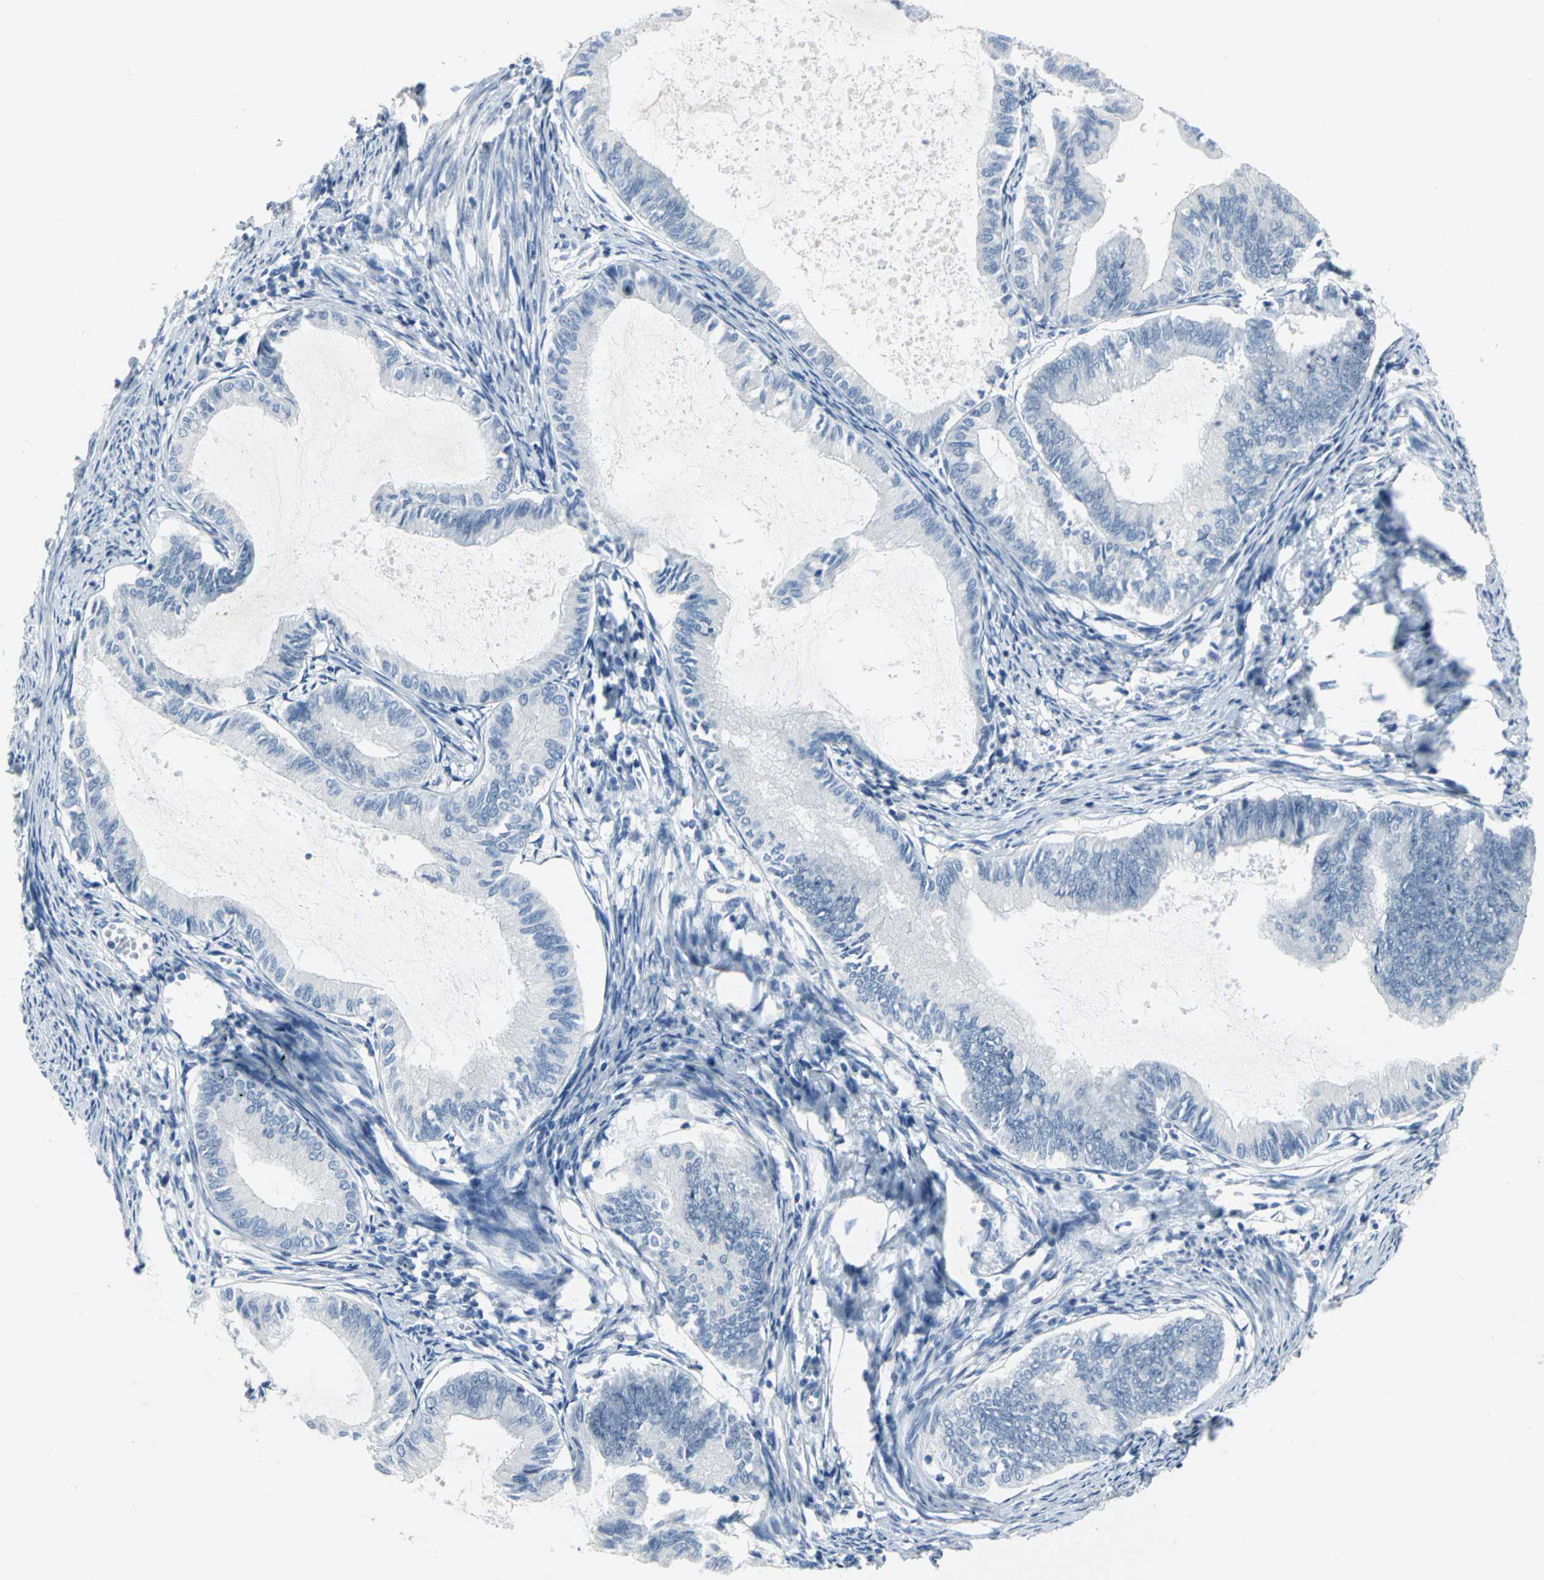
{"staining": {"intensity": "negative", "quantity": "none", "location": "none"}, "tissue": "endometrial cancer", "cell_type": "Tumor cells", "image_type": "cancer", "snomed": [{"axis": "morphology", "description": "Adenocarcinoma, NOS"}, {"axis": "topography", "description": "Endometrium"}], "caption": "Tumor cells show no significant protein staining in adenocarcinoma (endometrial).", "gene": "MCM3", "patient": {"sex": "female", "age": 86}}